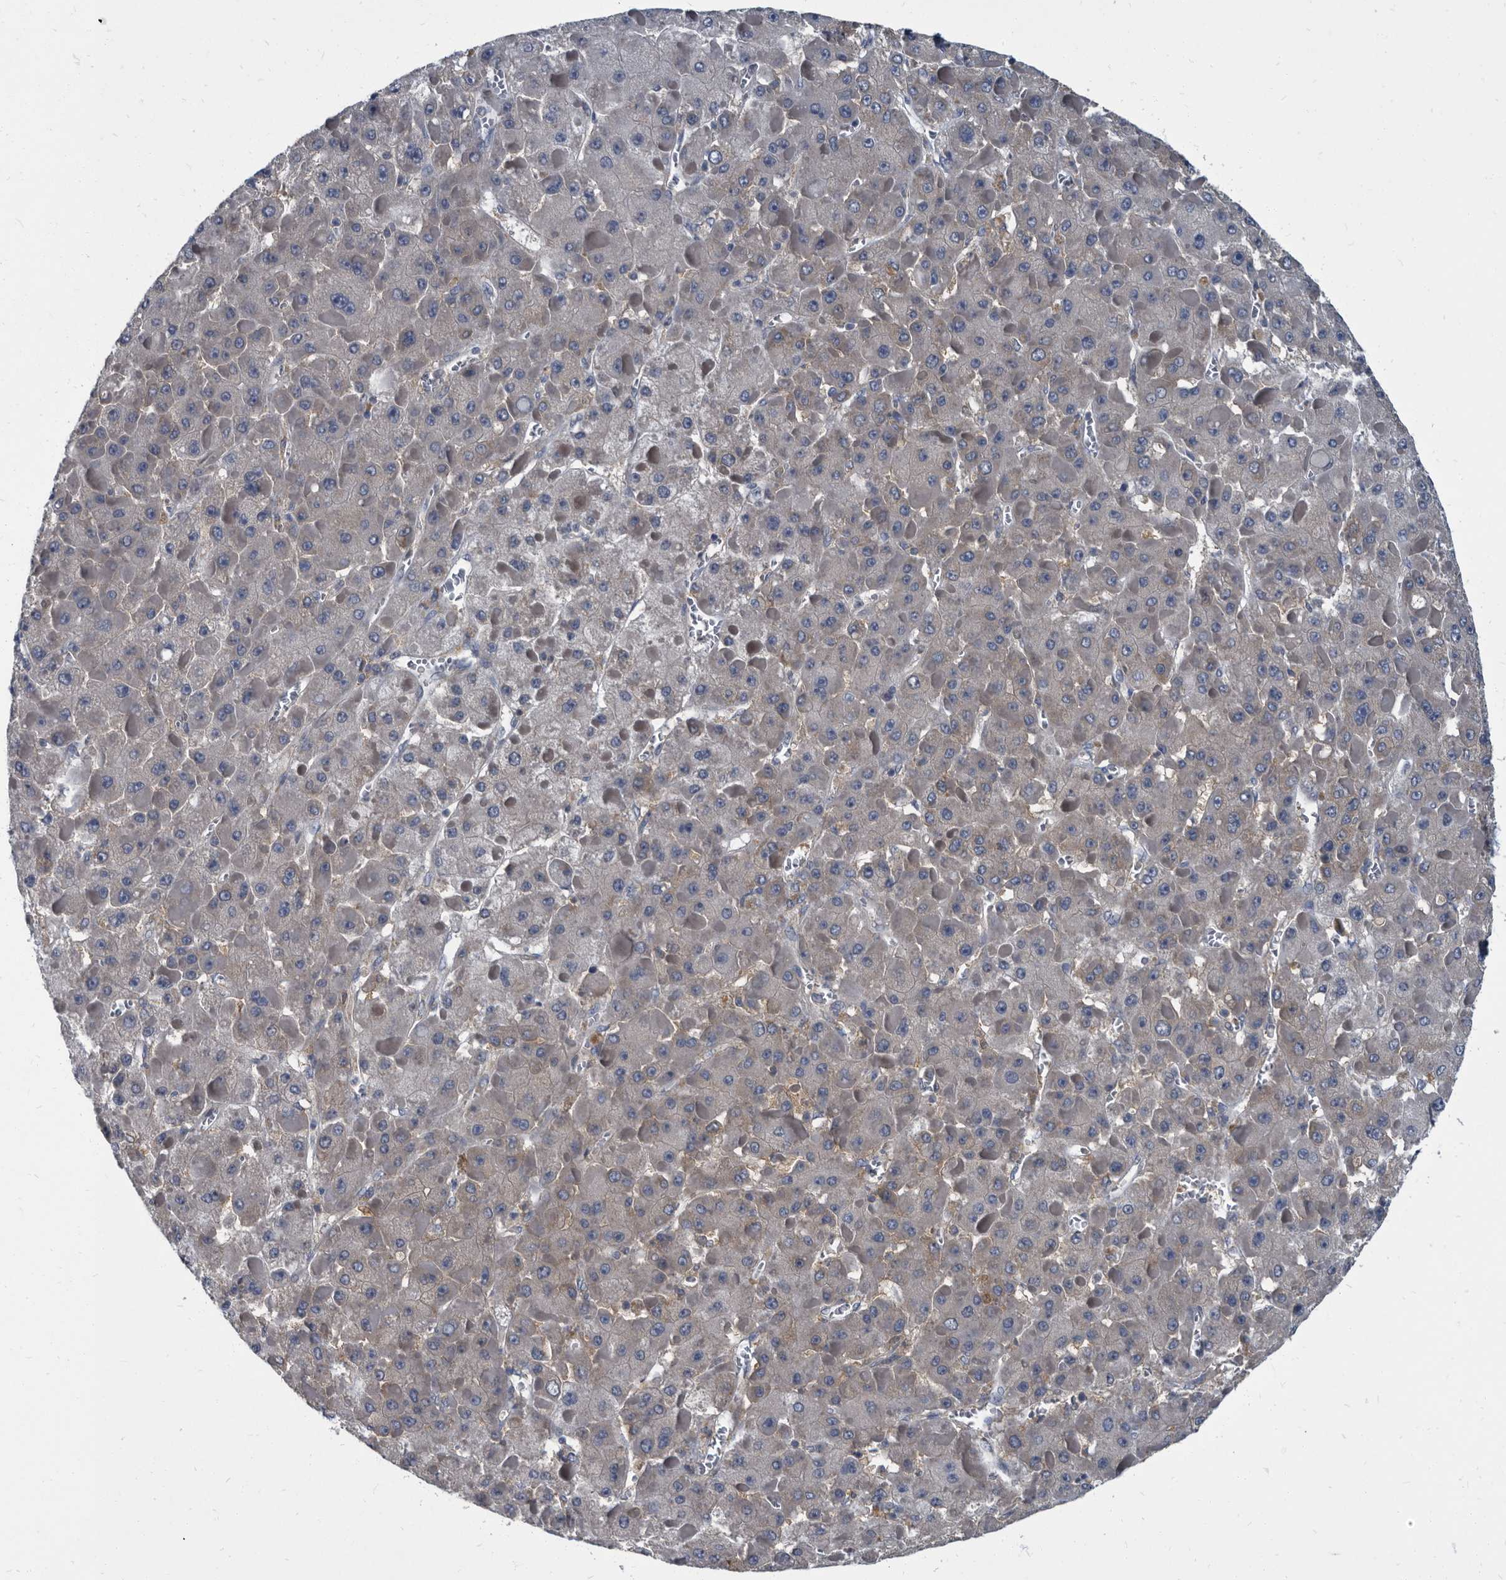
{"staining": {"intensity": "negative", "quantity": "none", "location": "none"}, "tissue": "liver cancer", "cell_type": "Tumor cells", "image_type": "cancer", "snomed": [{"axis": "morphology", "description": "Carcinoma, Hepatocellular, NOS"}, {"axis": "topography", "description": "Liver"}], "caption": "Immunohistochemical staining of liver hepatocellular carcinoma exhibits no significant positivity in tumor cells.", "gene": "CDV3", "patient": {"sex": "female", "age": 73}}